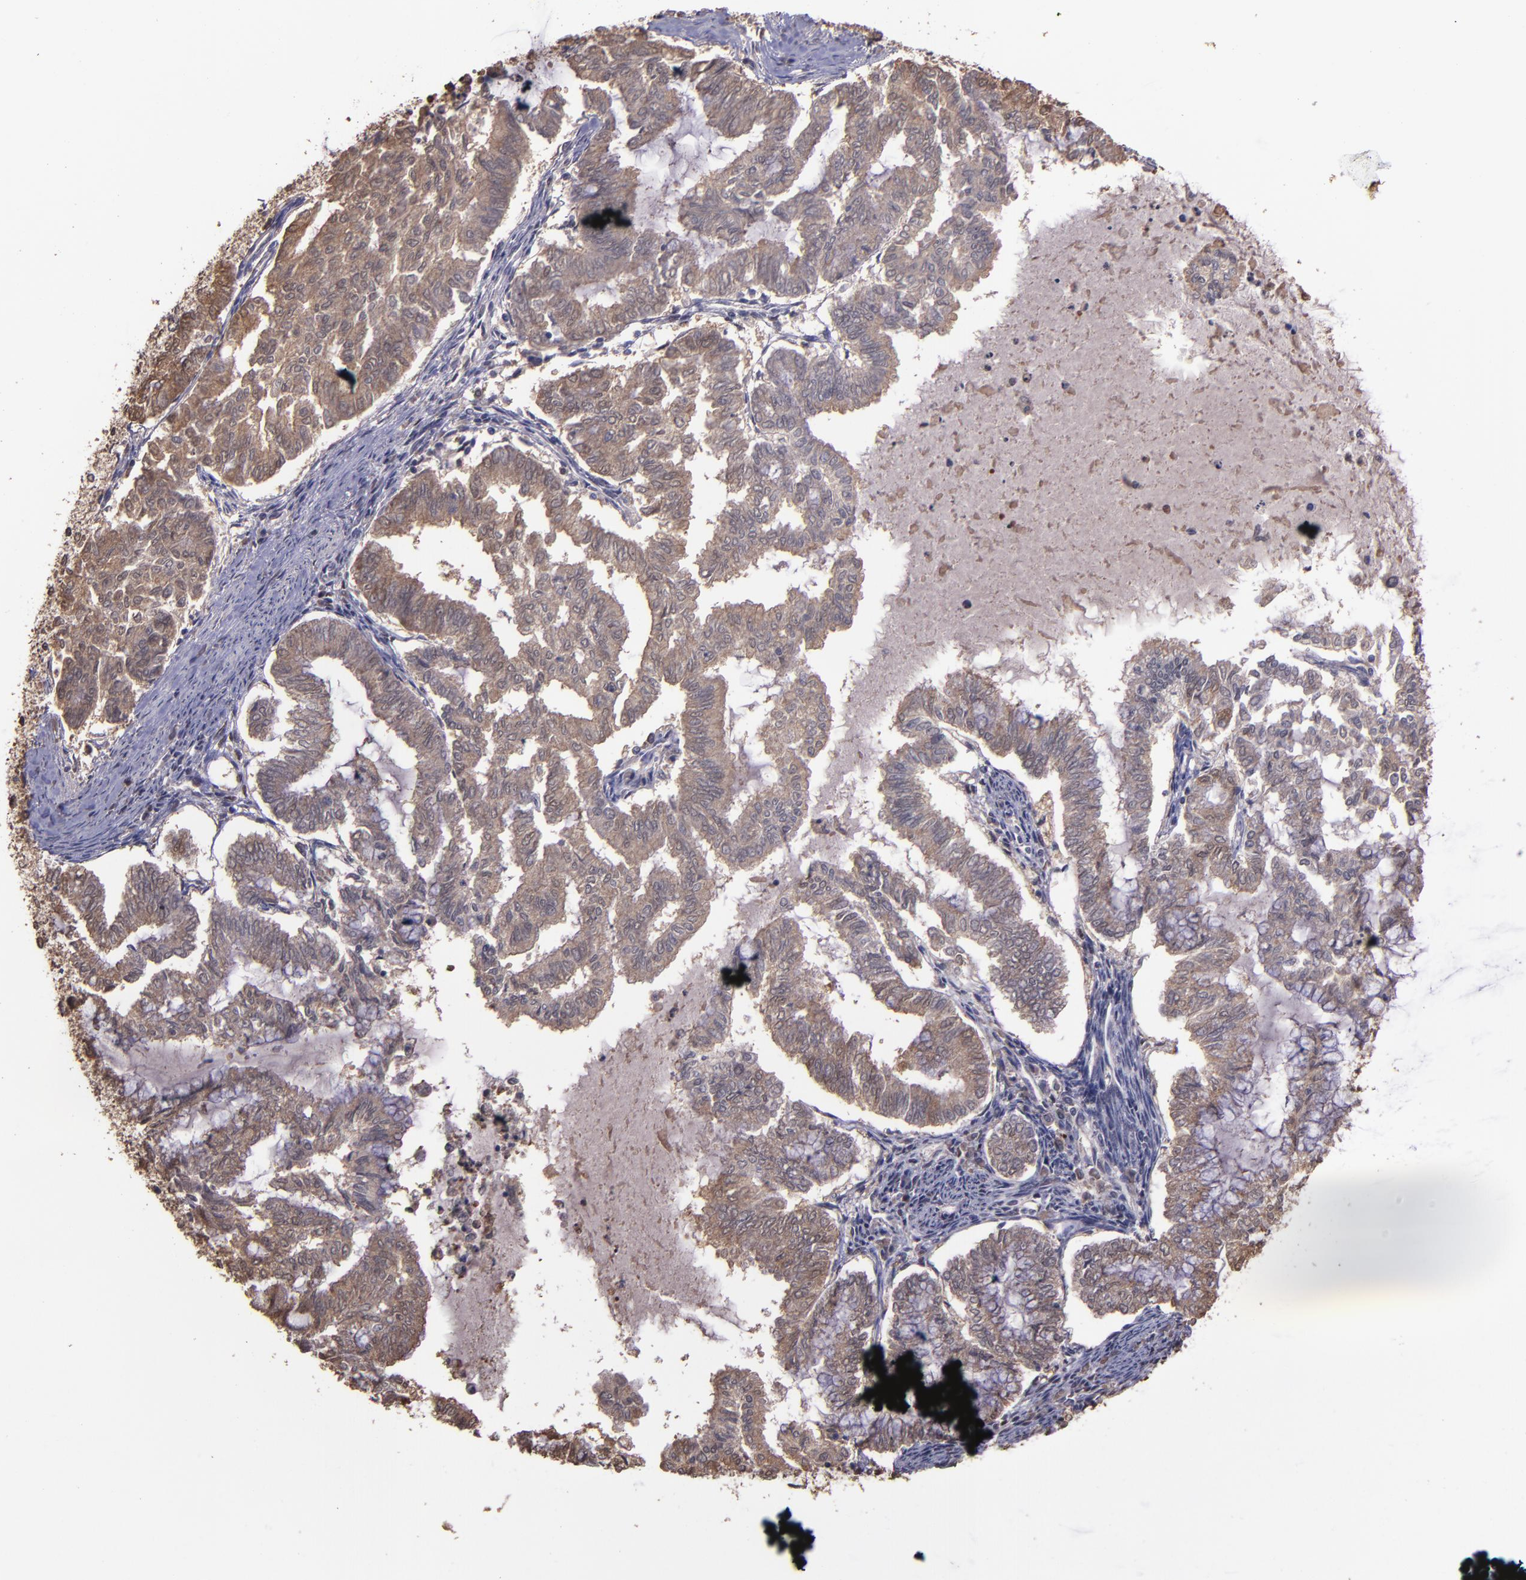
{"staining": {"intensity": "moderate", "quantity": ">75%", "location": "cytoplasmic/membranous"}, "tissue": "endometrial cancer", "cell_type": "Tumor cells", "image_type": "cancer", "snomed": [{"axis": "morphology", "description": "Adenocarcinoma, NOS"}, {"axis": "topography", "description": "Endometrium"}], "caption": "A histopathology image of endometrial cancer stained for a protein demonstrates moderate cytoplasmic/membranous brown staining in tumor cells. (DAB IHC, brown staining for protein, blue staining for nuclei).", "gene": "SERPINF2", "patient": {"sex": "female", "age": 79}}